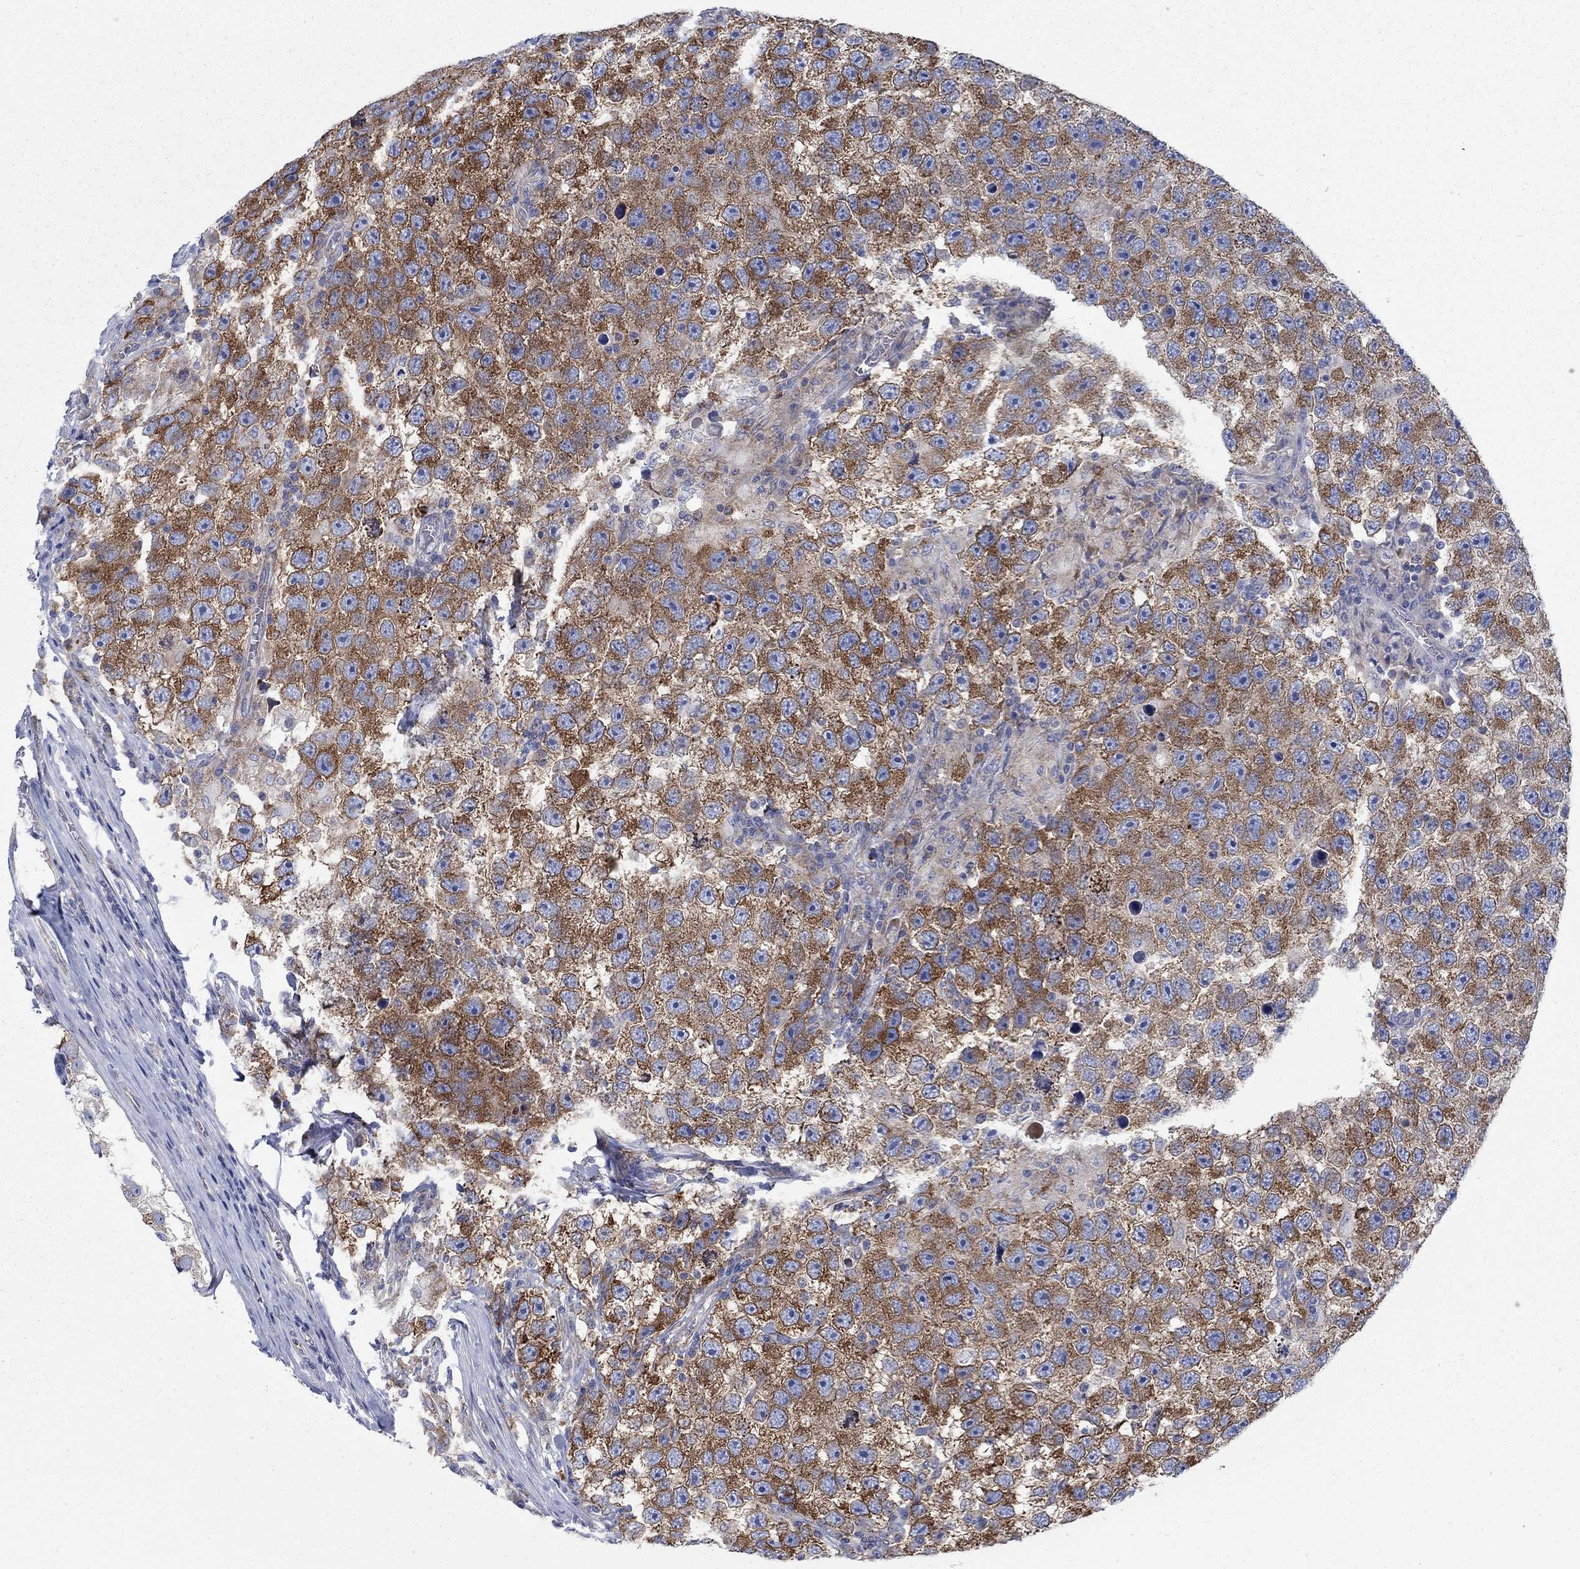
{"staining": {"intensity": "strong", "quantity": ">75%", "location": "cytoplasmic/membranous"}, "tissue": "testis cancer", "cell_type": "Tumor cells", "image_type": "cancer", "snomed": [{"axis": "morphology", "description": "Seminoma, NOS"}, {"axis": "topography", "description": "Testis"}], "caption": "A photomicrograph of seminoma (testis) stained for a protein displays strong cytoplasmic/membranous brown staining in tumor cells.", "gene": "TMEM59", "patient": {"sex": "male", "age": 26}}